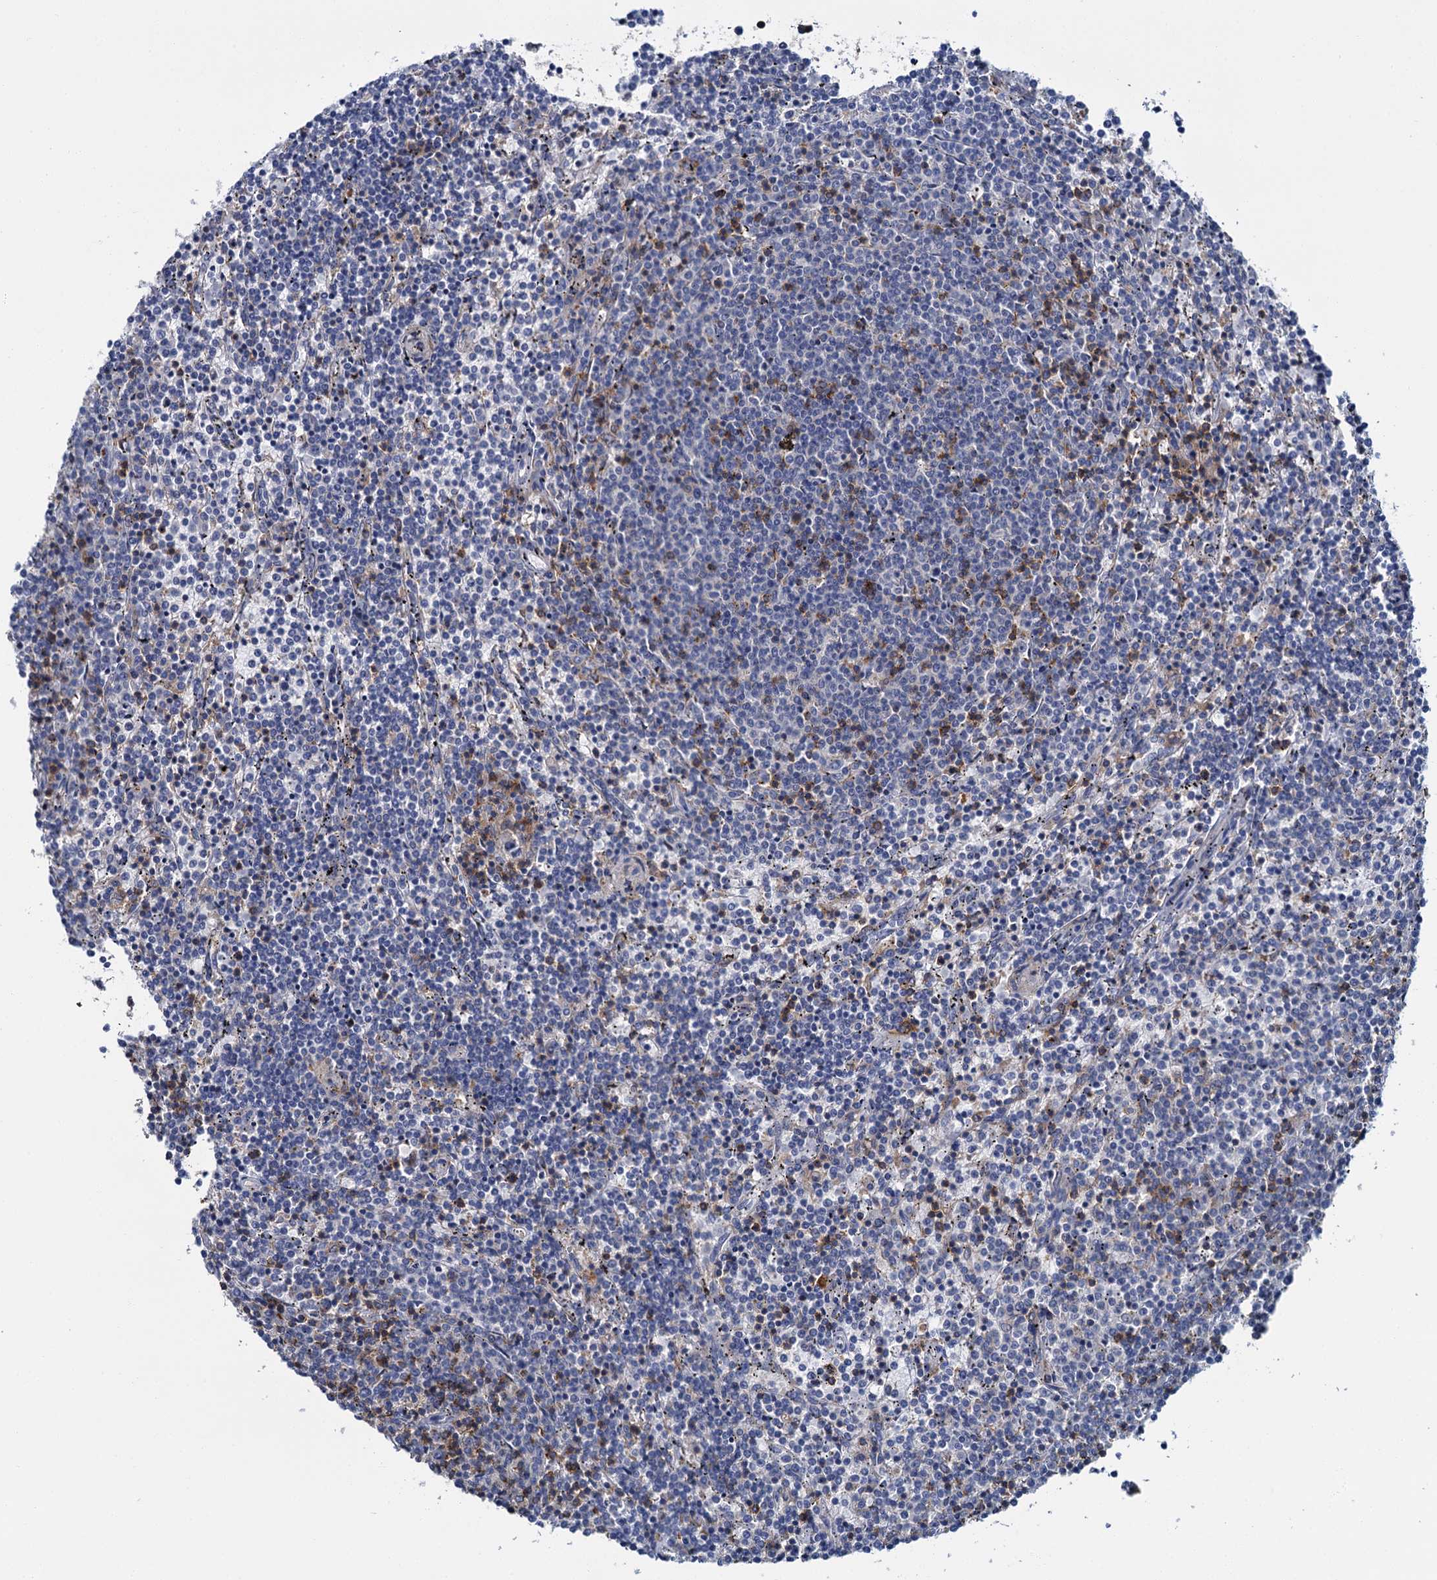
{"staining": {"intensity": "negative", "quantity": "none", "location": "none"}, "tissue": "lymphoma", "cell_type": "Tumor cells", "image_type": "cancer", "snomed": [{"axis": "morphology", "description": "Malignant lymphoma, non-Hodgkin's type, Low grade"}, {"axis": "topography", "description": "Spleen"}], "caption": "Malignant lymphoma, non-Hodgkin's type (low-grade) stained for a protein using immunohistochemistry shows no positivity tumor cells.", "gene": "FGFR2", "patient": {"sex": "female", "age": 50}}